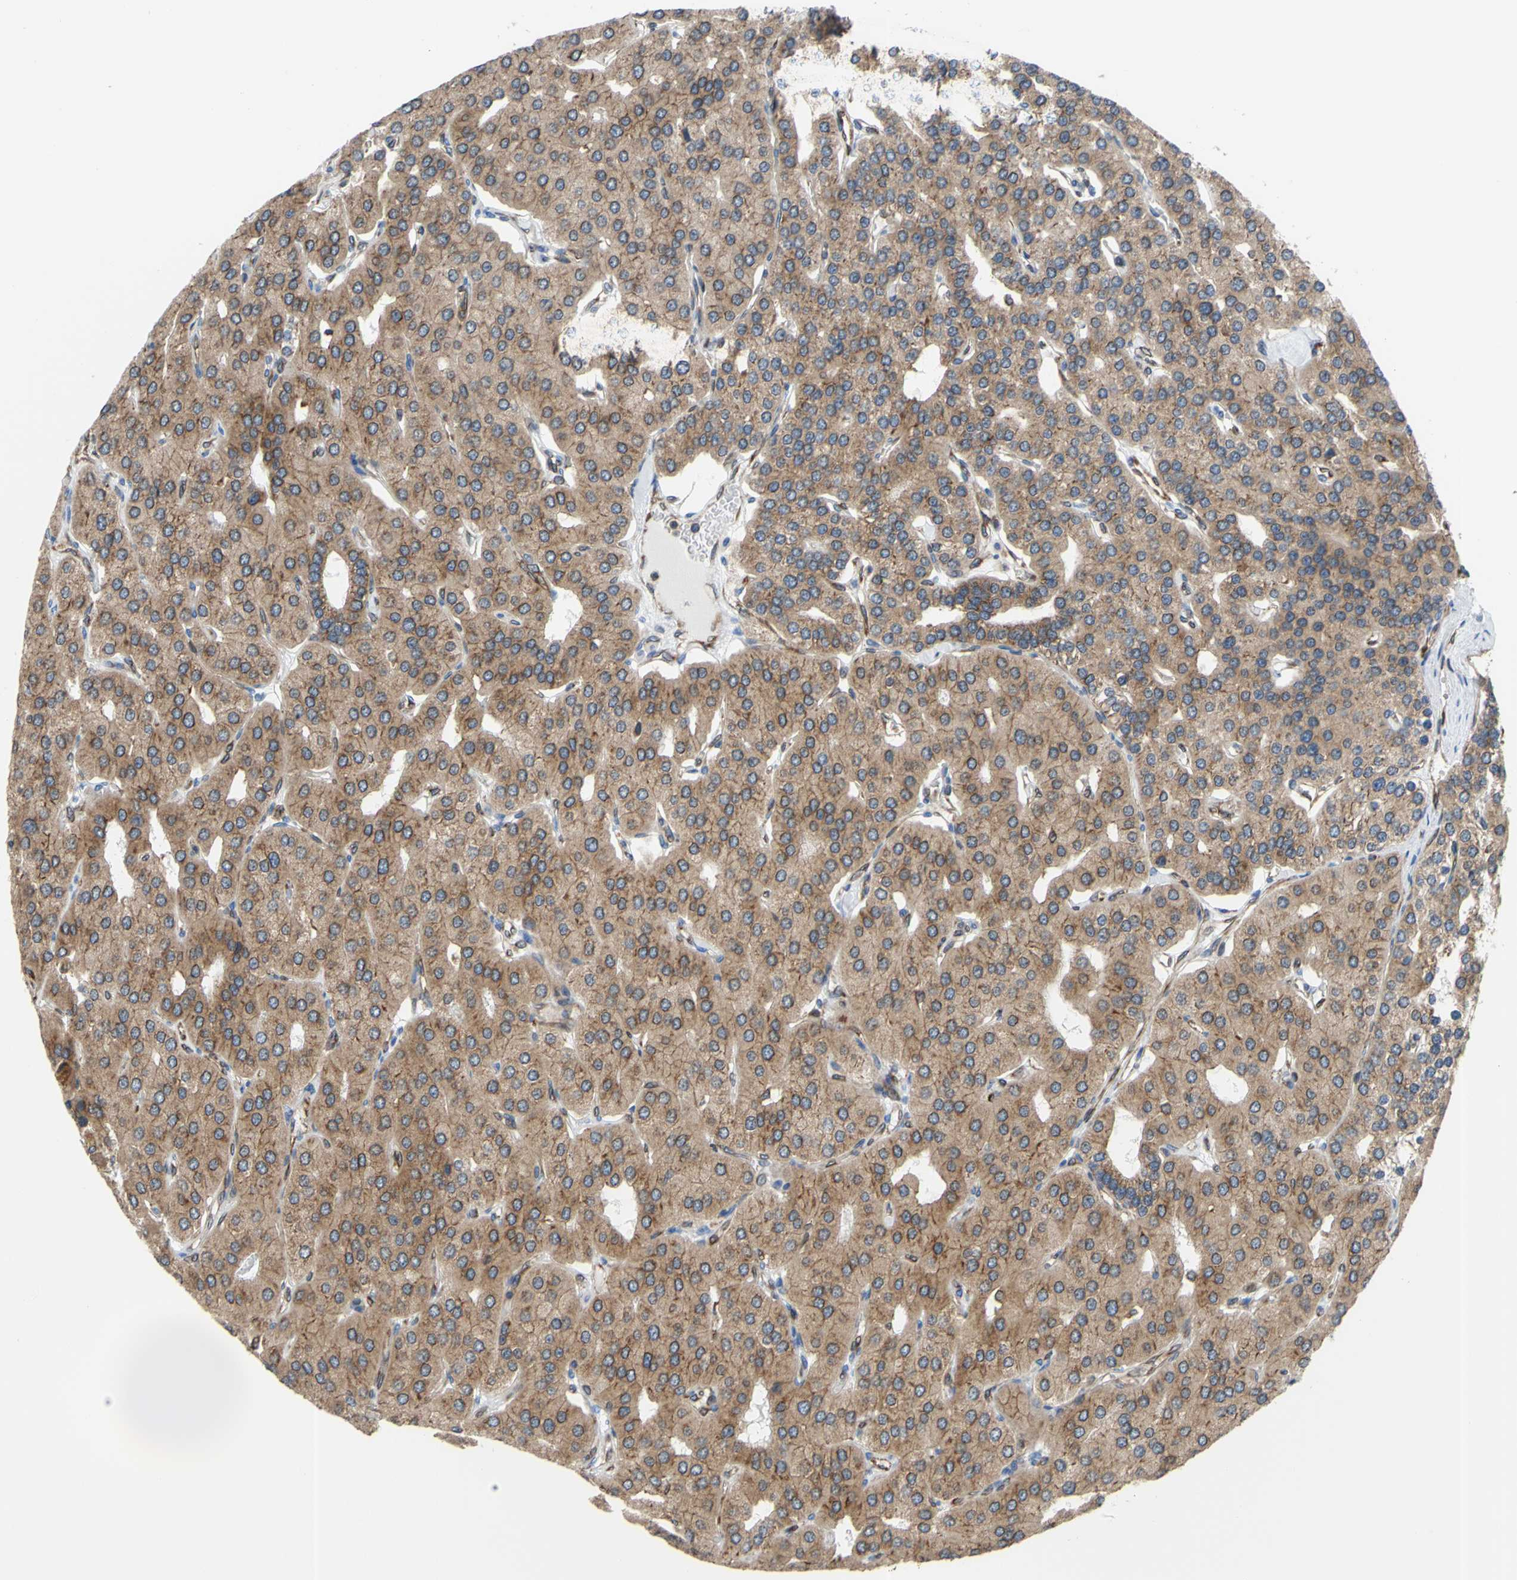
{"staining": {"intensity": "moderate", "quantity": ">75%", "location": "cytoplasmic/membranous"}, "tissue": "parathyroid gland", "cell_type": "Glandular cells", "image_type": "normal", "snomed": [{"axis": "morphology", "description": "Normal tissue, NOS"}, {"axis": "morphology", "description": "Adenoma, NOS"}, {"axis": "topography", "description": "Parathyroid gland"}], "caption": "Glandular cells show medium levels of moderate cytoplasmic/membranous positivity in about >75% of cells in unremarkable parathyroid gland.", "gene": "MGST2", "patient": {"sex": "female", "age": 86}}